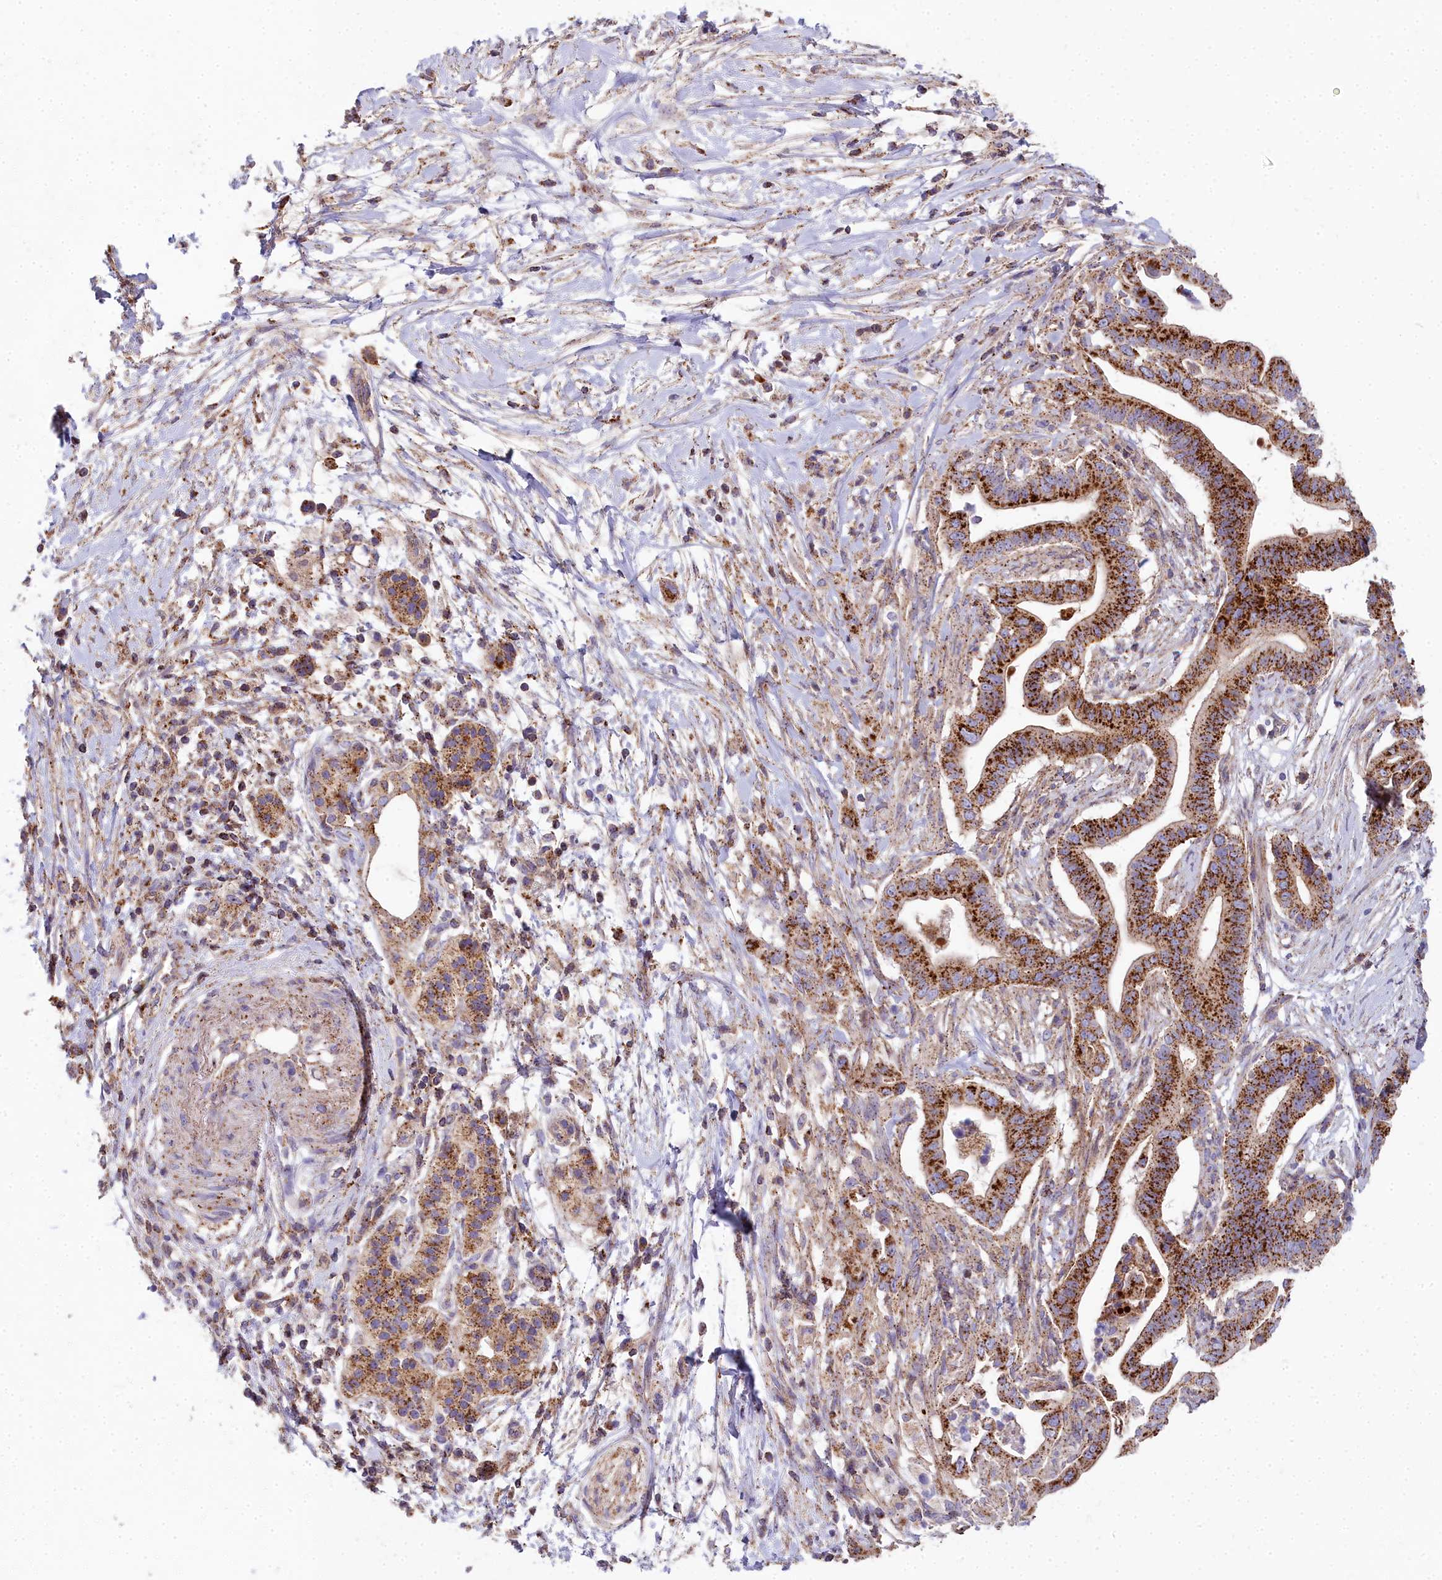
{"staining": {"intensity": "strong", "quantity": ">75%", "location": "cytoplasmic/membranous"}, "tissue": "pancreatic cancer", "cell_type": "Tumor cells", "image_type": "cancer", "snomed": [{"axis": "morphology", "description": "Adenocarcinoma, NOS"}, {"axis": "topography", "description": "Pancreas"}], "caption": "Immunohistochemistry histopathology image of neoplastic tissue: human pancreatic cancer stained using immunohistochemistry shows high levels of strong protein expression localized specifically in the cytoplasmic/membranous of tumor cells, appearing as a cytoplasmic/membranous brown color.", "gene": "FRMPD1", "patient": {"sex": "male", "age": 68}}